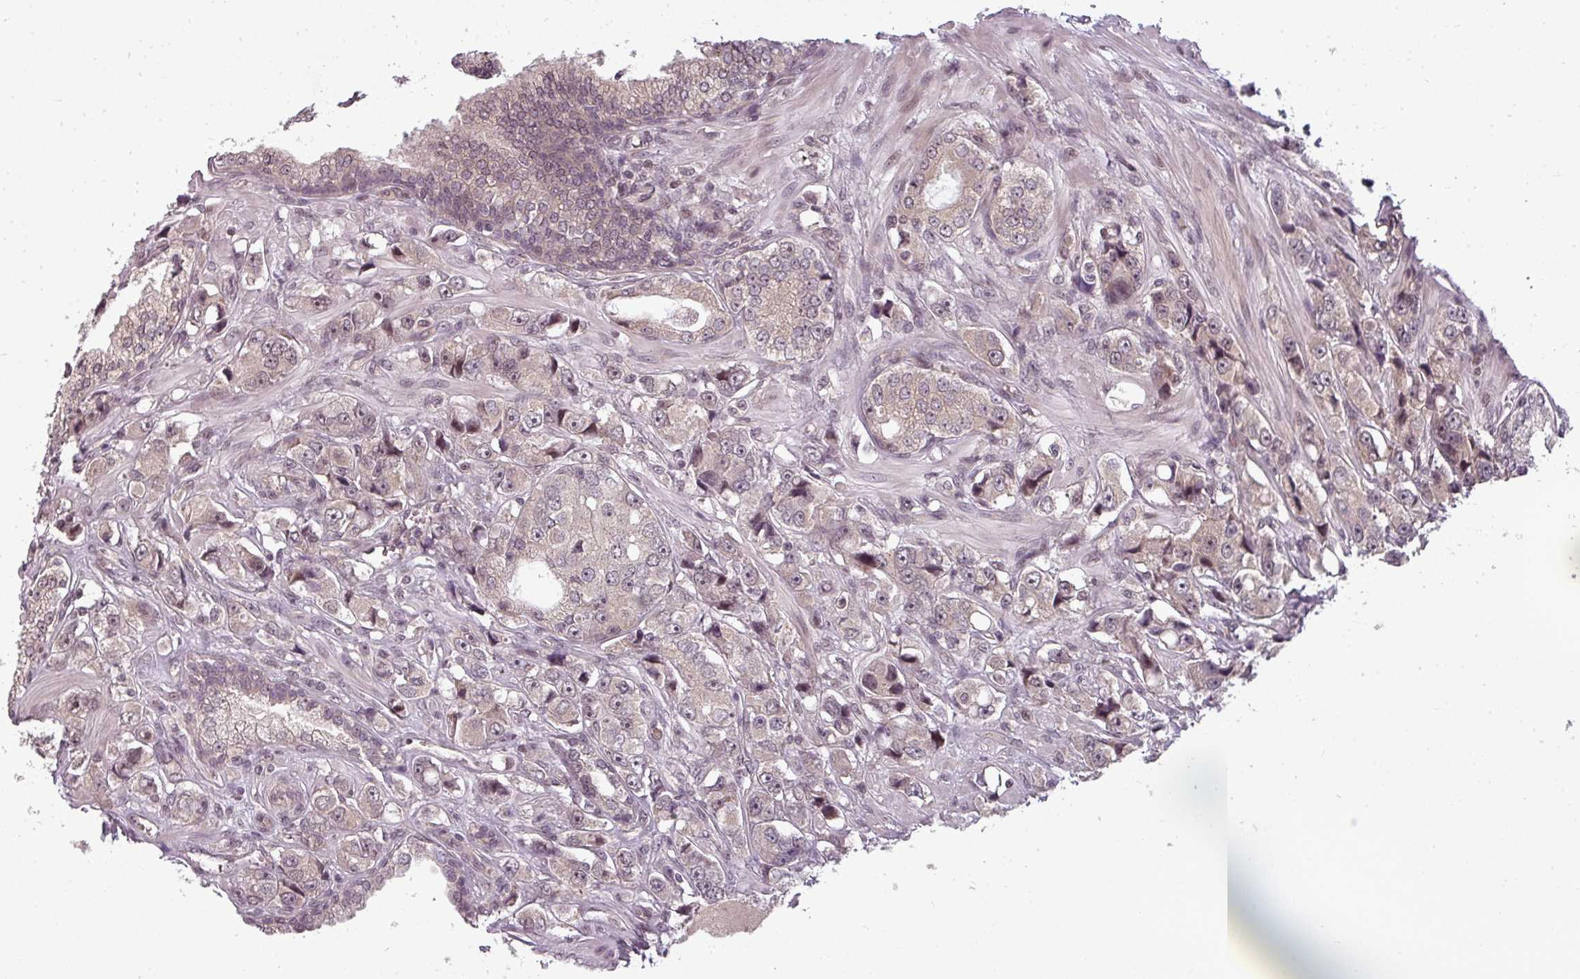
{"staining": {"intensity": "weak", "quantity": "<25%", "location": "cytoplasmic/membranous"}, "tissue": "prostate cancer", "cell_type": "Tumor cells", "image_type": "cancer", "snomed": [{"axis": "morphology", "description": "Adenocarcinoma, High grade"}, {"axis": "topography", "description": "Prostate"}], "caption": "This is a photomicrograph of immunohistochemistry staining of high-grade adenocarcinoma (prostate), which shows no positivity in tumor cells.", "gene": "CLIC1", "patient": {"sex": "male", "age": 74}}